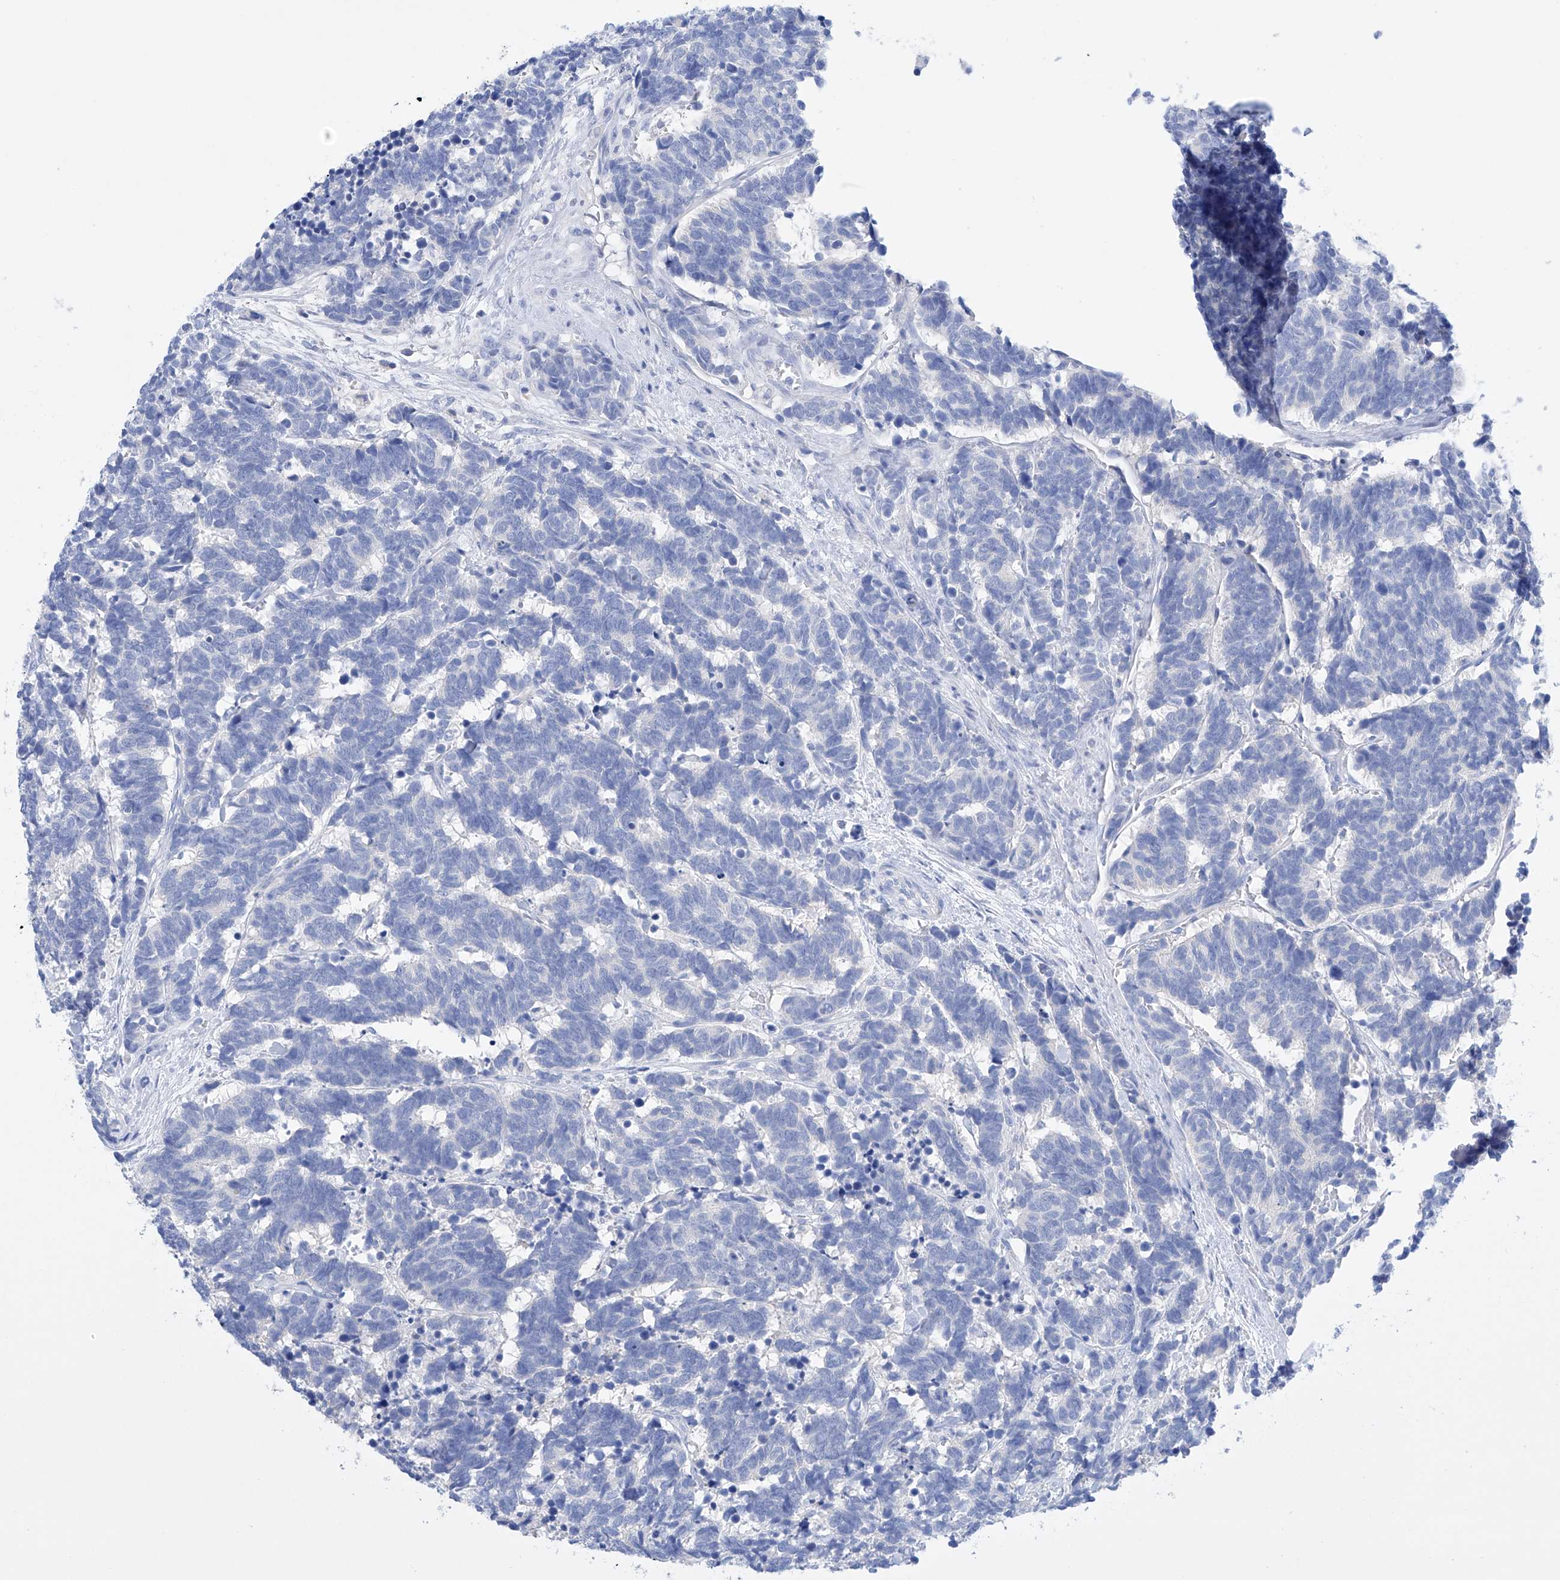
{"staining": {"intensity": "negative", "quantity": "none", "location": "none"}, "tissue": "carcinoid", "cell_type": "Tumor cells", "image_type": "cancer", "snomed": [{"axis": "morphology", "description": "Carcinoma, NOS"}, {"axis": "morphology", "description": "Carcinoid, malignant, NOS"}, {"axis": "topography", "description": "Urinary bladder"}], "caption": "High power microscopy image of an immunohistochemistry photomicrograph of carcinoid, revealing no significant expression in tumor cells.", "gene": "LURAP1", "patient": {"sex": "male", "age": 57}}